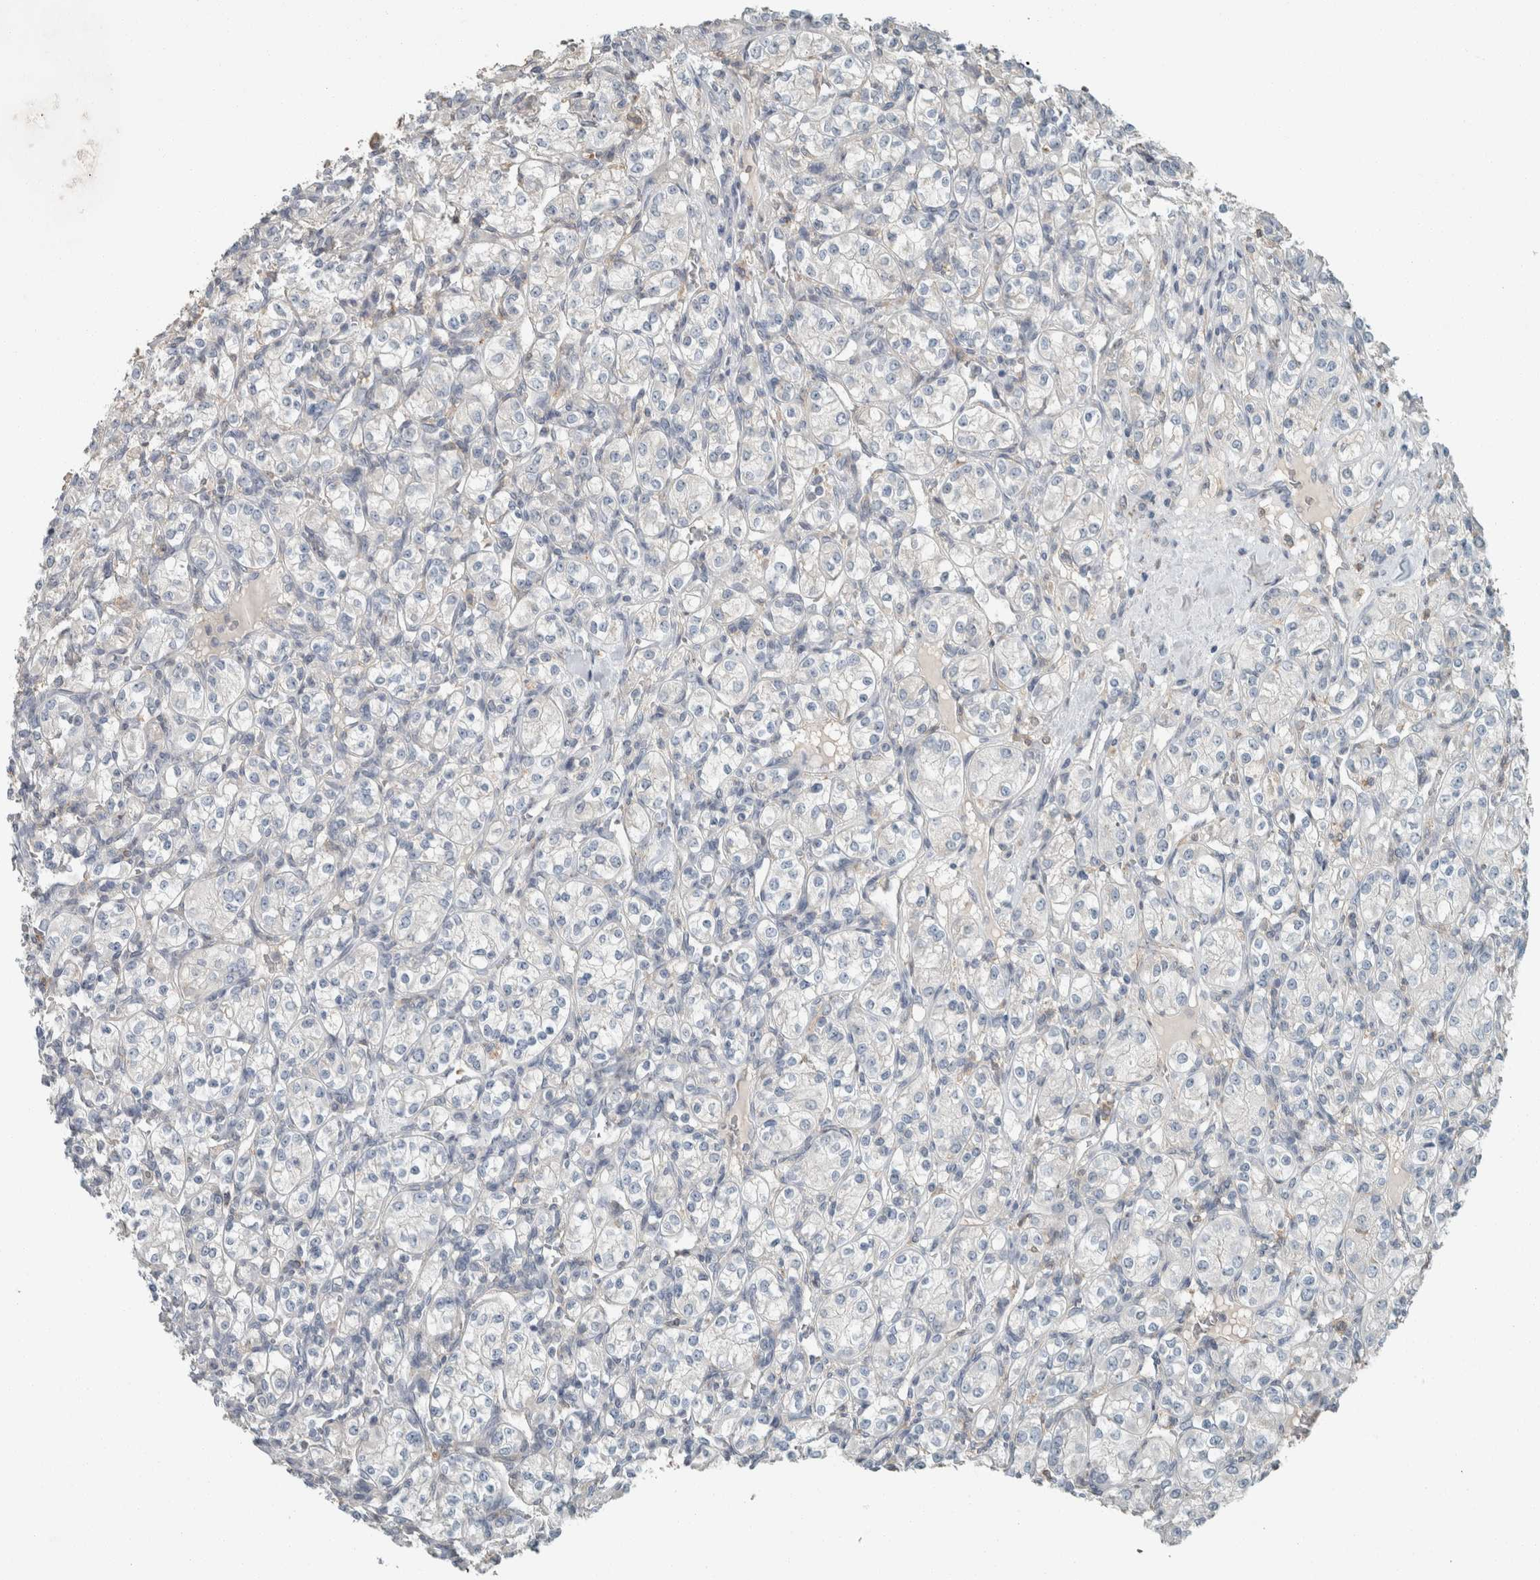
{"staining": {"intensity": "negative", "quantity": "none", "location": "none"}, "tissue": "renal cancer", "cell_type": "Tumor cells", "image_type": "cancer", "snomed": [{"axis": "morphology", "description": "Adenocarcinoma, NOS"}, {"axis": "topography", "description": "Kidney"}], "caption": "High magnification brightfield microscopy of renal cancer (adenocarcinoma) stained with DAB (brown) and counterstained with hematoxylin (blue): tumor cells show no significant expression.", "gene": "SCIN", "patient": {"sex": "male", "age": 77}}